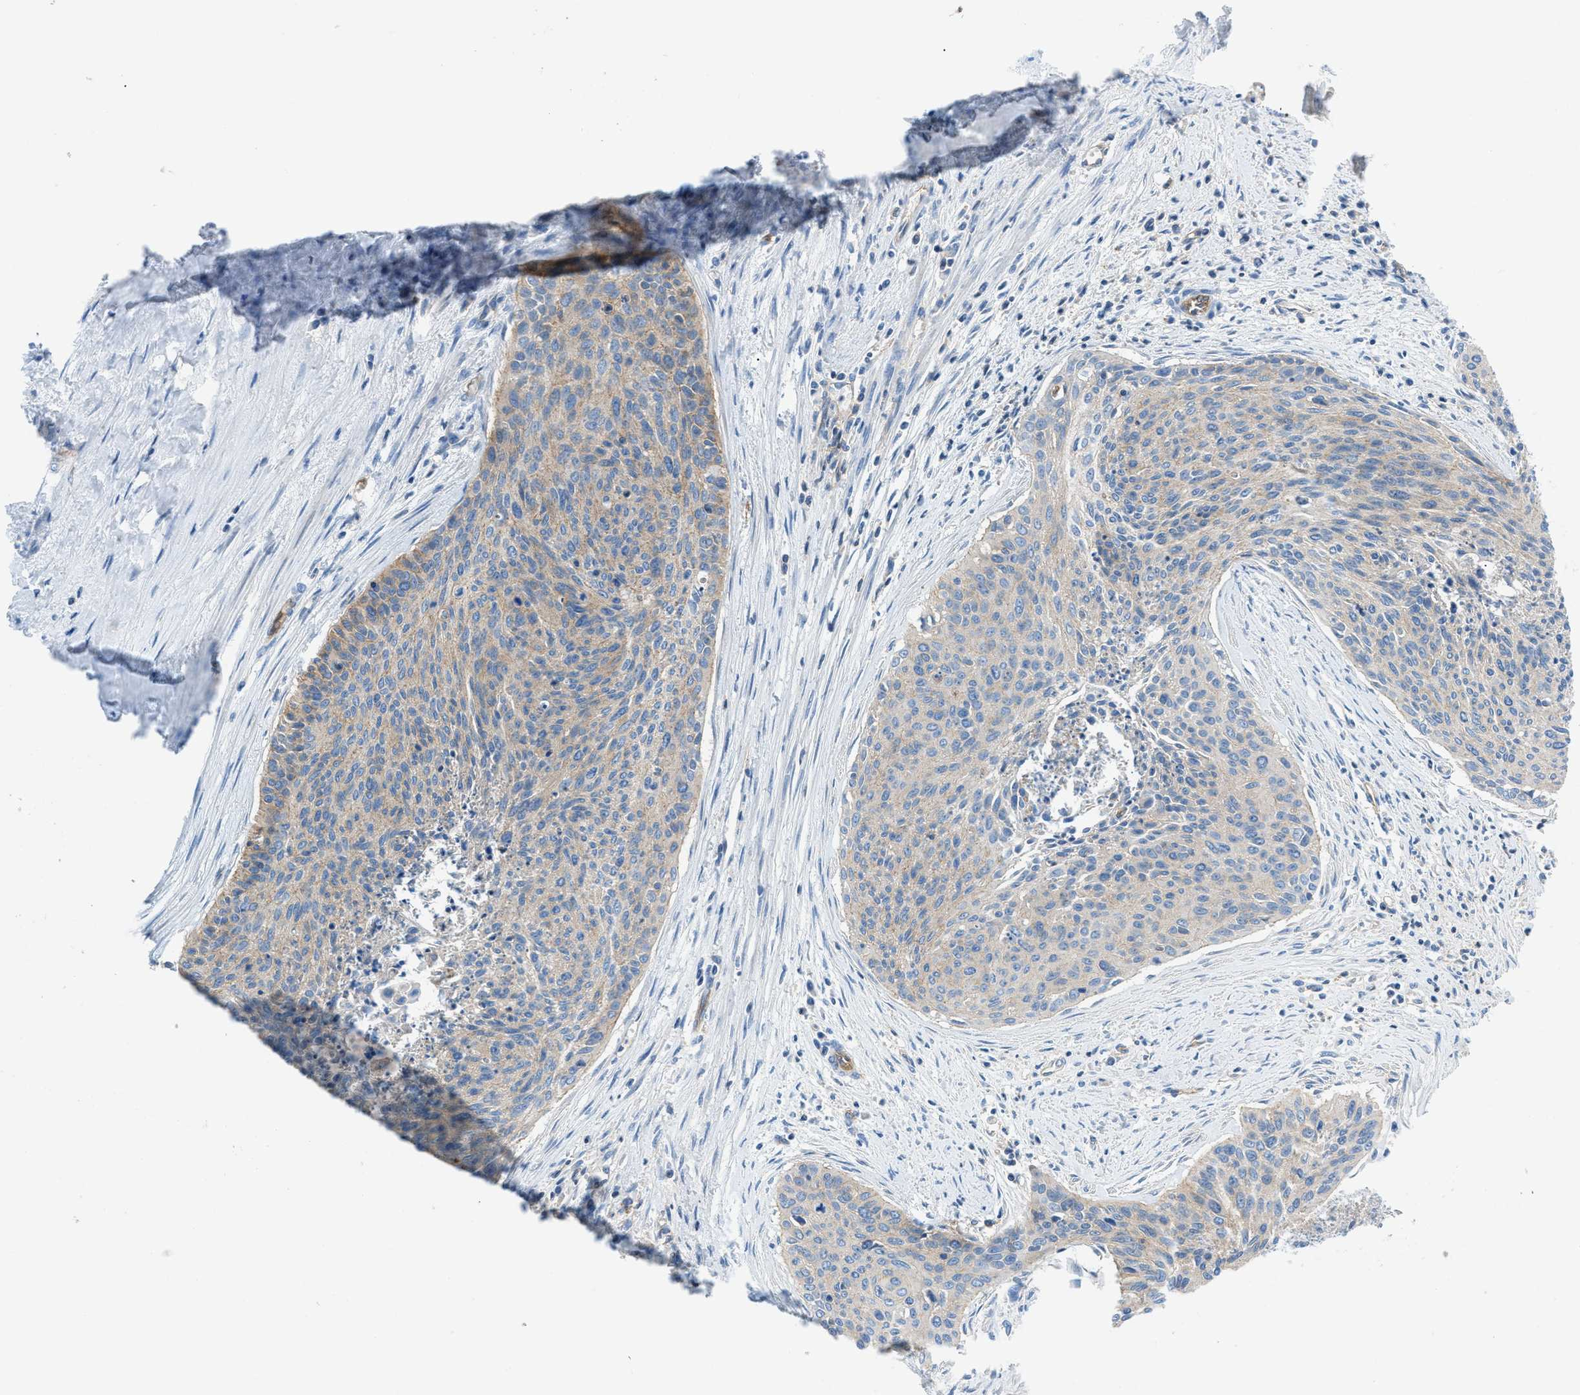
{"staining": {"intensity": "weak", "quantity": "25%-75%", "location": "cytoplasmic/membranous"}, "tissue": "cervical cancer", "cell_type": "Tumor cells", "image_type": "cancer", "snomed": [{"axis": "morphology", "description": "Squamous cell carcinoma, NOS"}, {"axis": "topography", "description": "Cervix"}], "caption": "Weak cytoplasmic/membranous positivity is seen in about 25%-75% of tumor cells in cervical squamous cell carcinoma. The staining is performed using DAB brown chromogen to label protein expression. The nuclei are counter-stained blue using hematoxylin.", "gene": "ORAI1", "patient": {"sex": "female", "age": 55}}